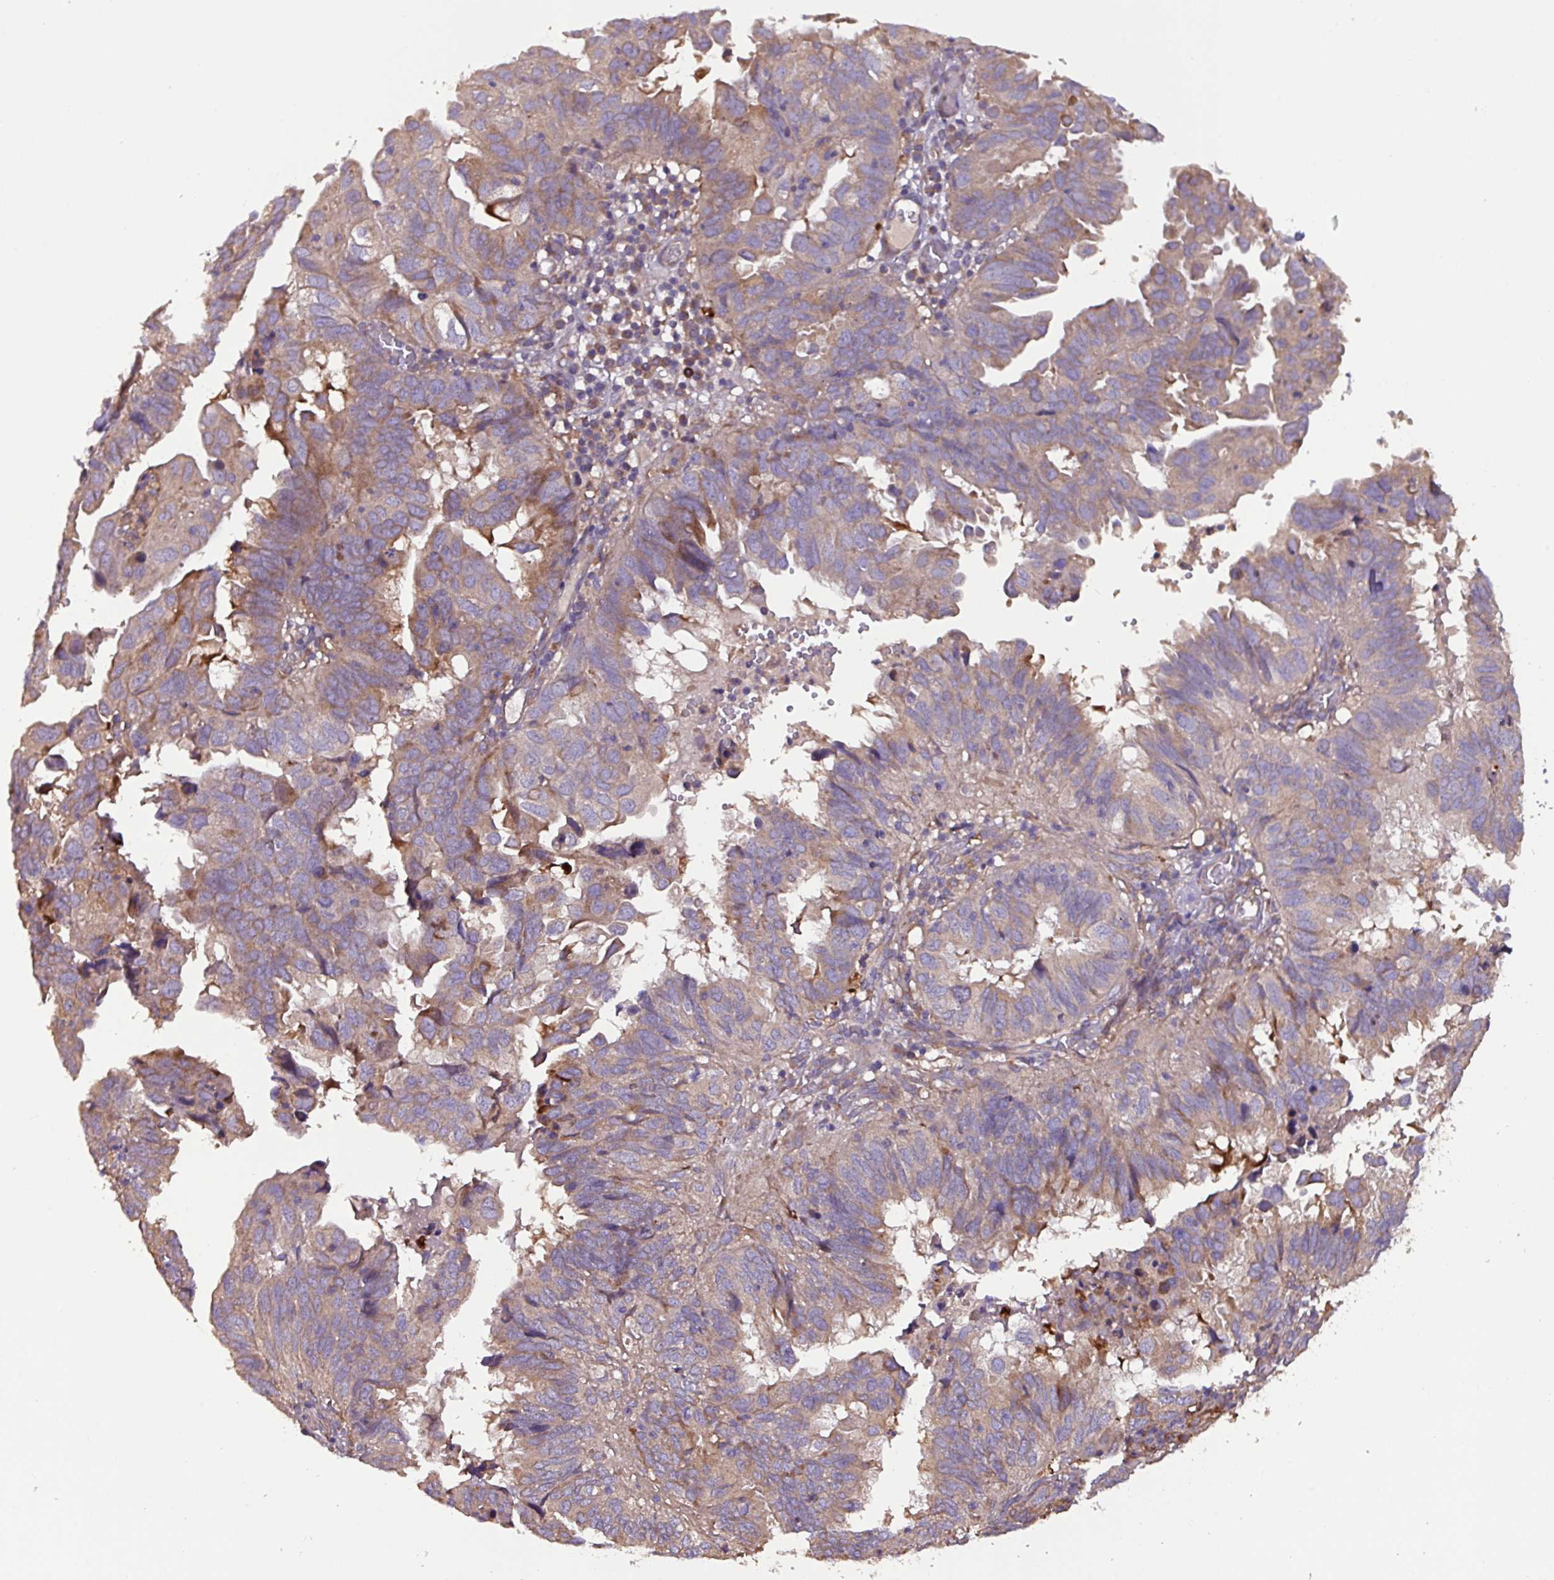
{"staining": {"intensity": "moderate", "quantity": ">75%", "location": "cytoplasmic/membranous"}, "tissue": "endometrial cancer", "cell_type": "Tumor cells", "image_type": "cancer", "snomed": [{"axis": "morphology", "description": "Adenocarcinoma, NOS"}, {"axis": "topography", "description": "Uterus"}], "caption": "Immunohistochemical staining of human endometrial adenocarcinoma exhibits moderate cytoplasmic/membranous protein staining in approximately >75% of tumor cells. Using DAB (3,3'-diaminobenzidine) (brown) and hematoxylin (blue) stains, captured at high magnification using brightfield microscopy.", "gene": "PTPRQ", "patient": {"sex": "female", "age": 77}}